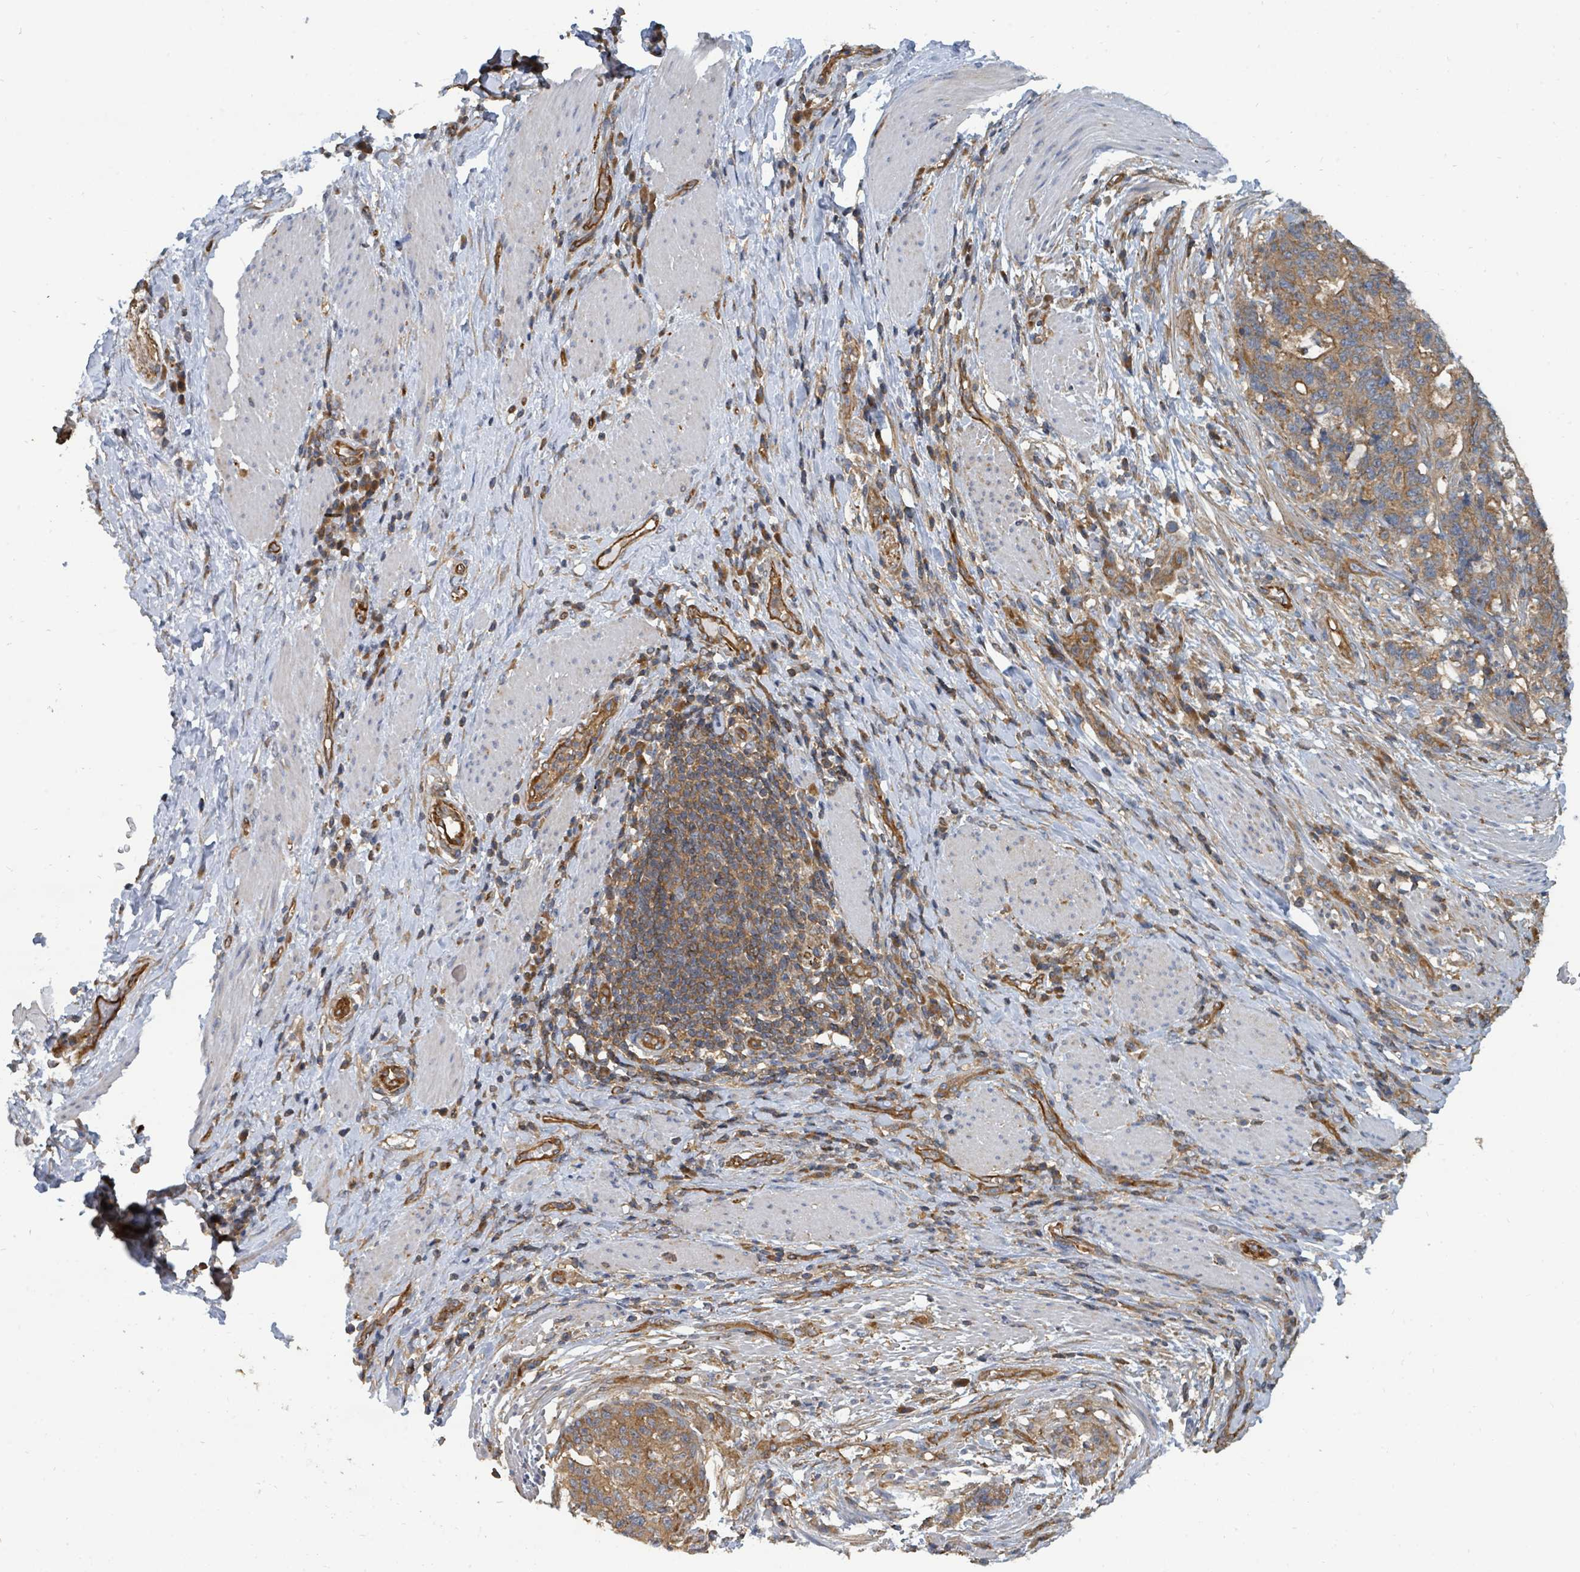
{"staining": {"intensity": "moderate", "quantity": ">75%", "location": "cytoplasmic/membranous"}, "tissue": "stomach cancer", "cell_type": "Tumor cells", "image_type": "cancer", "snomed": [{"axis": "morphology", "description": "Normal tissue, NOS"}, {"axis": "morphology", "description": "Adenocarcinoma, NOS"}, {"axis": "topography", "description": "Stomach"}], "caption": "This micrograph reveals immunohistochemistry staining of stomach cancer, with medium moderate cytoplasmic/membranous positivity in about >75% of tumor cells.", "gene": "BOLA2B", "patient": {"sex": "female", "age": 64}}